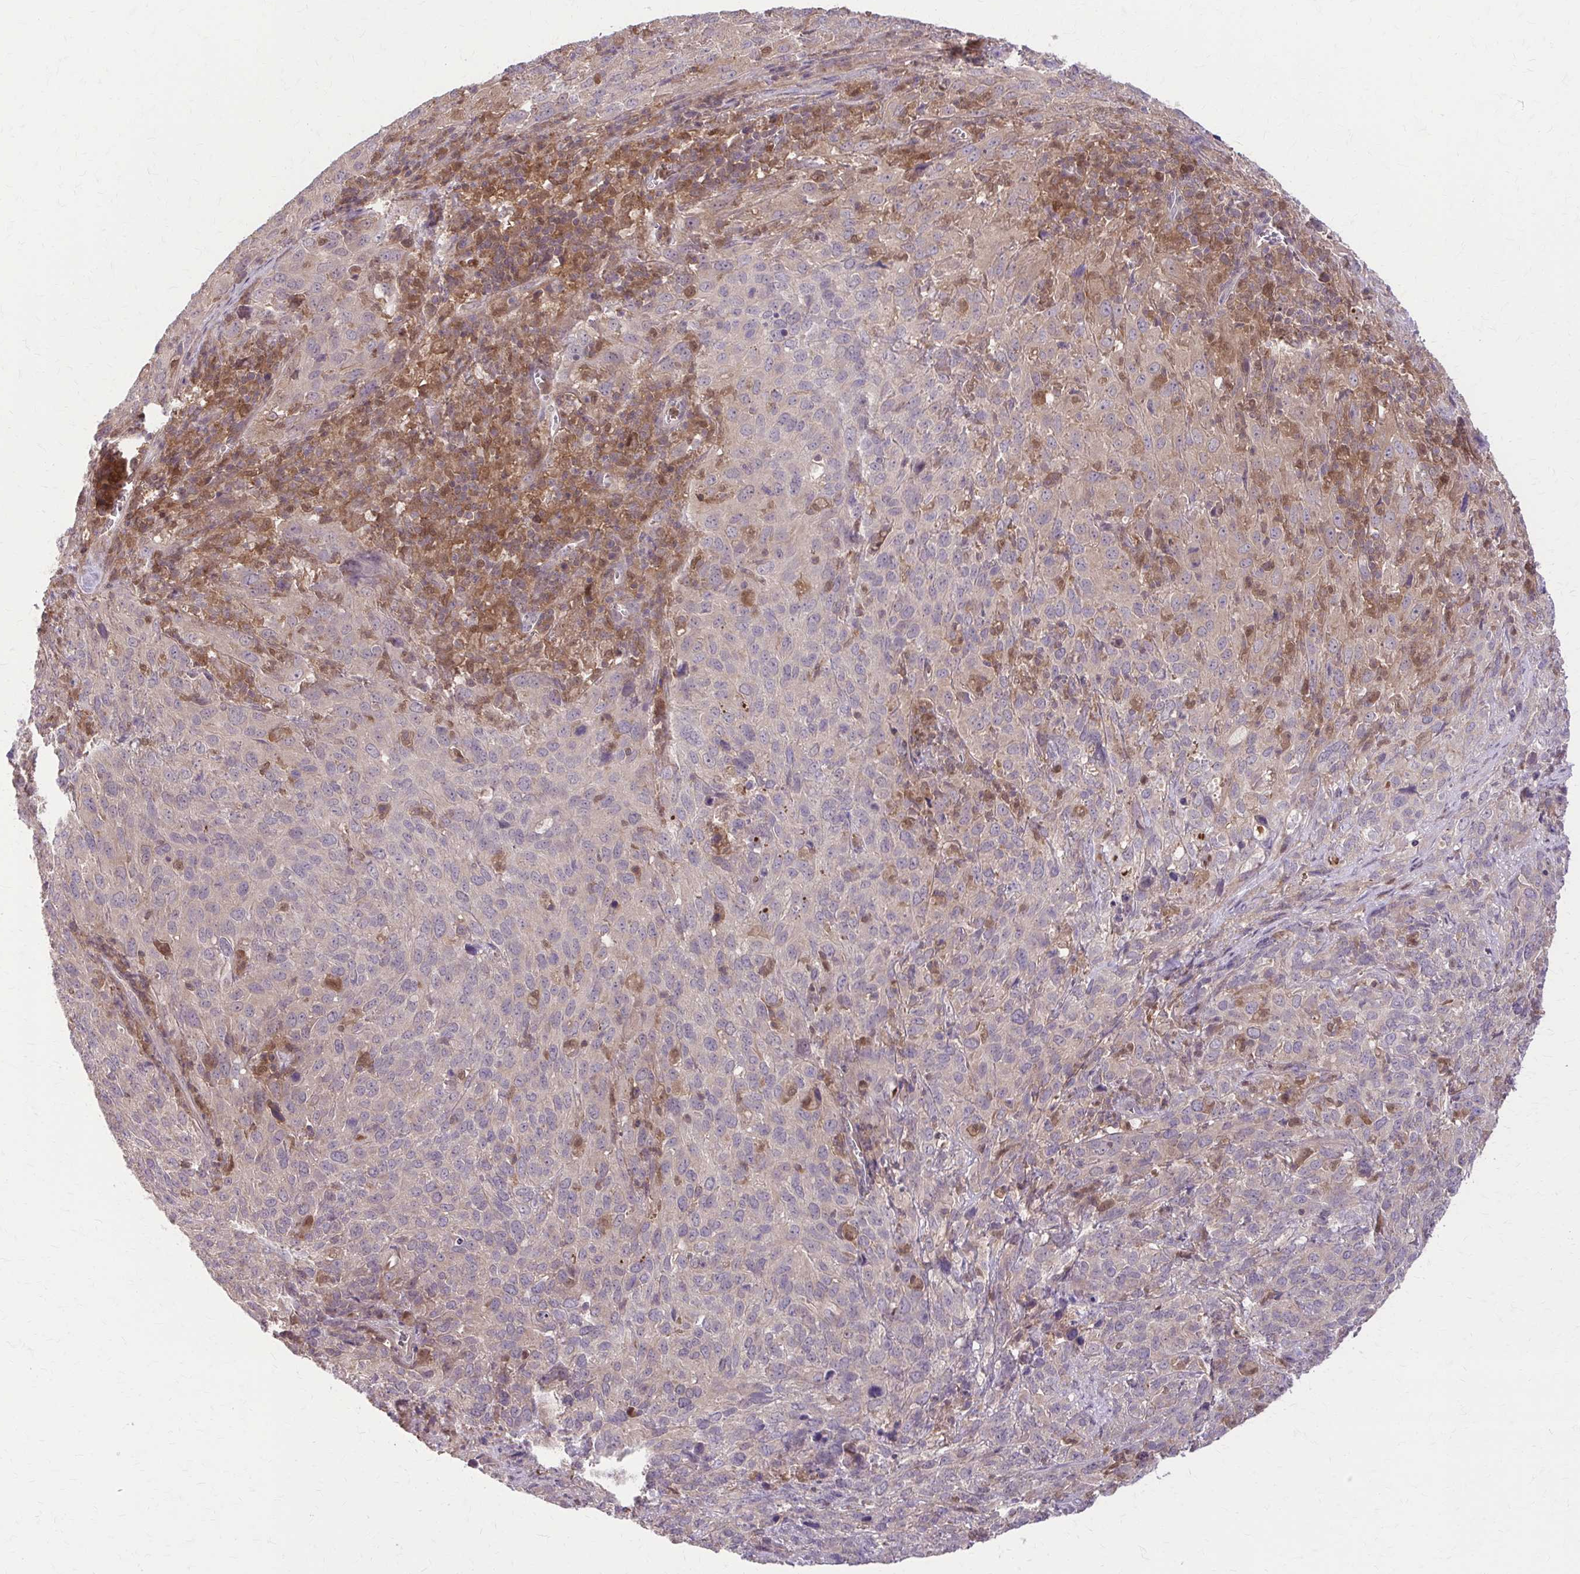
{"staining": {"intensity": "weak", "quantity": "<25%", "location": "cytoplasmic/membranous"}, "tissue": "cervical cancer", "cell_type": "Tumor cells", "image_type": "cancer", "snomed": [{"axis": "morphology", "description": "Squamous cell carcinoma, NOS"}, {"axis": "topography", "description": "Cervix"}], "caption": "DAB (3,3'-diaminobenzidine) immunohistochemical staining of human squamous cell carcinoma (cervical) exhibits no significant staining in tumor cells.", "gene": "NRBF2", "patient": {"sex": "female", "age": 51}}